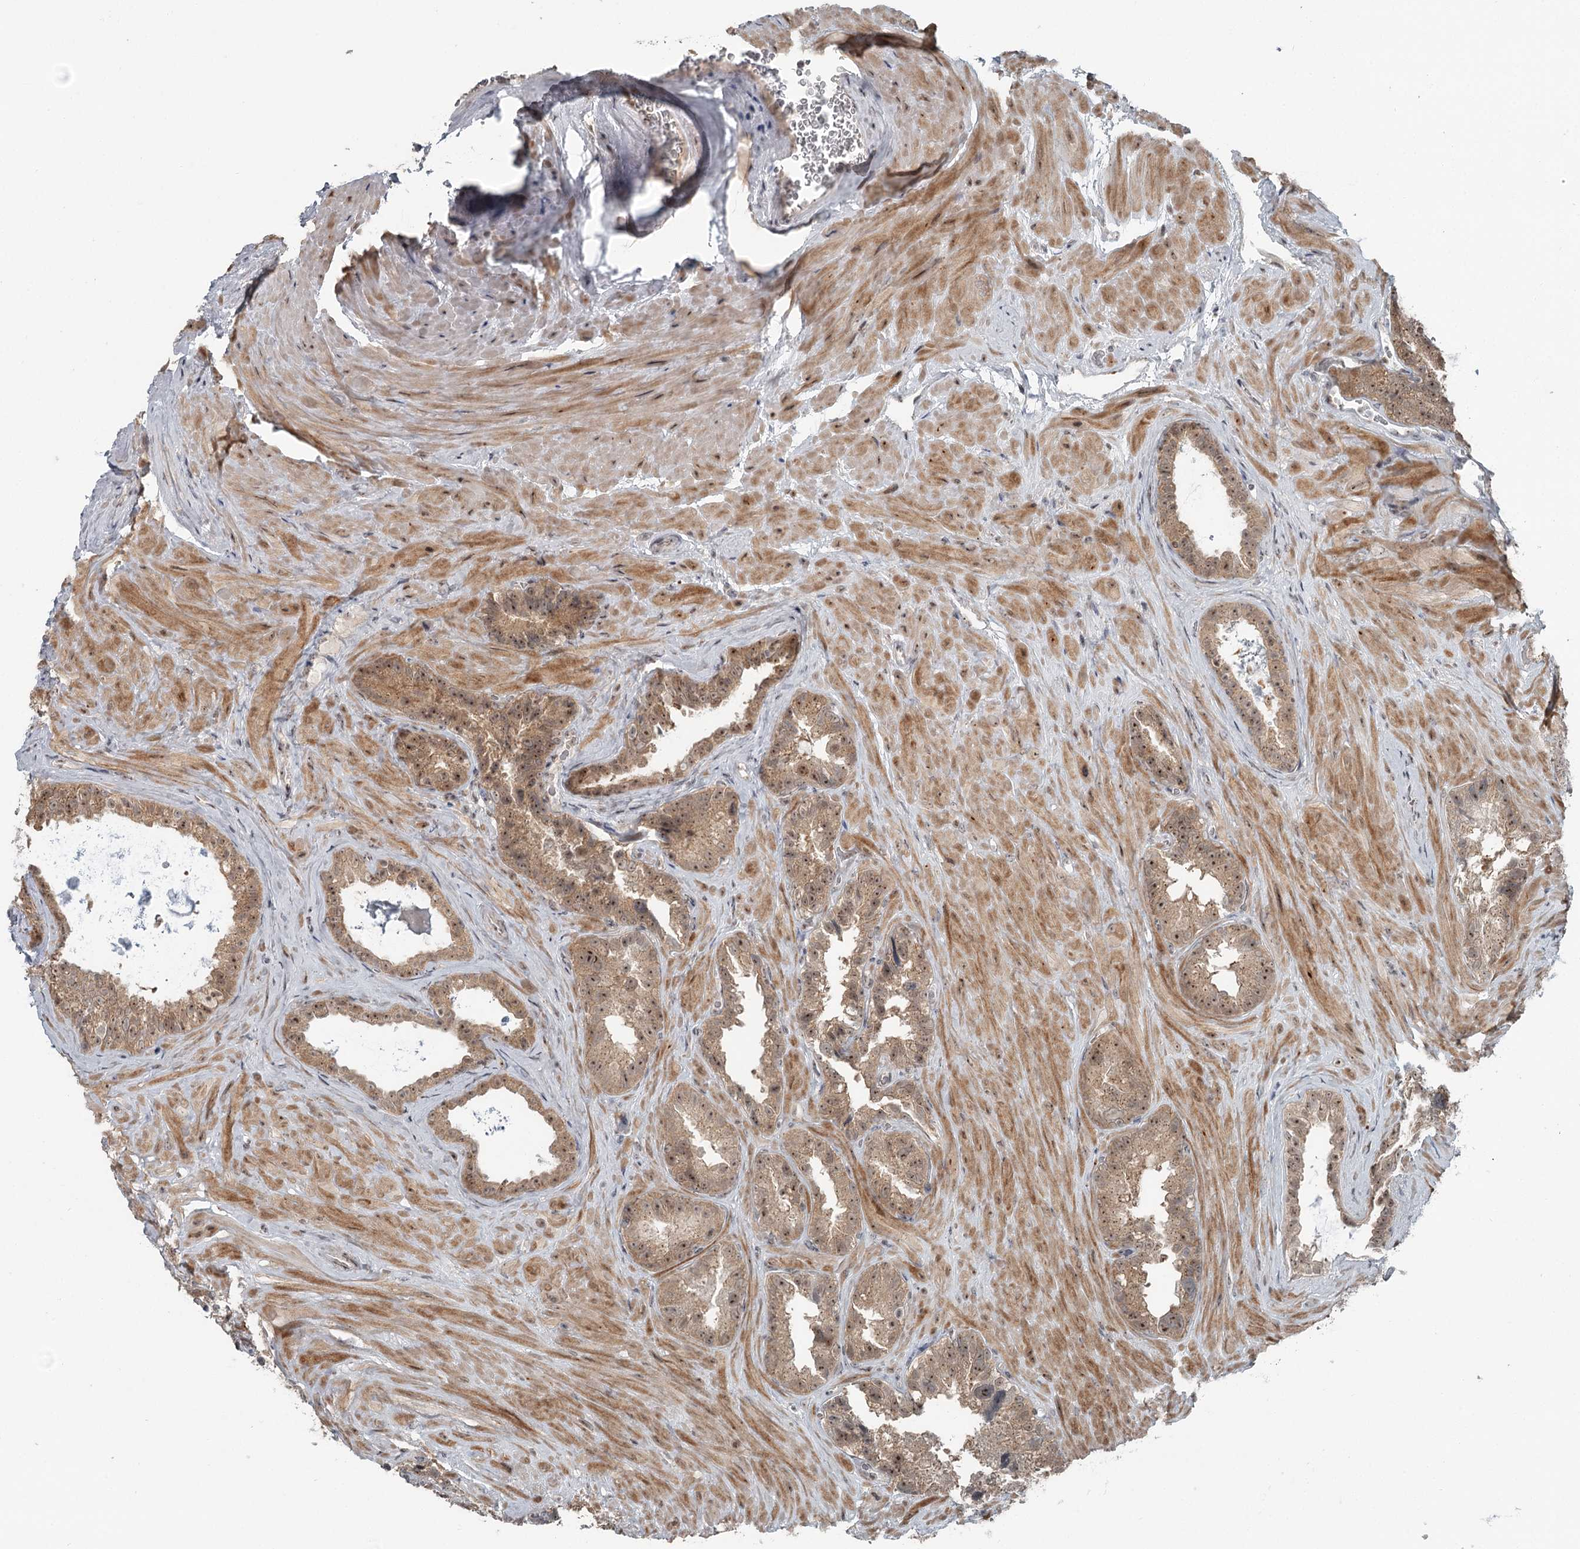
{"staining": {"intensity": "weak", "quantity": ">75%", "location": "cytoplasmic/membranous"}, "tissue": "seminal vesicle", "cell_type": "Glandular cells", "image_type": "normal", "snomed": [{"axis": "morphology", "description": "Normal tissue, NOS"}, {"axis": "topography", "description": "Seminal veicle"}, {"axis": "topography", "description": "Peripheral nerve tissue"}], "caption": "An image of seminal vesicle stained for a protein shows weak cytoplasmic/membranous brown staining in glandular cells. (IHC, brightfield microscopy, high magnification).", "gene": "EXOSC1", "patient": {"sex": "male", "age": 67}}